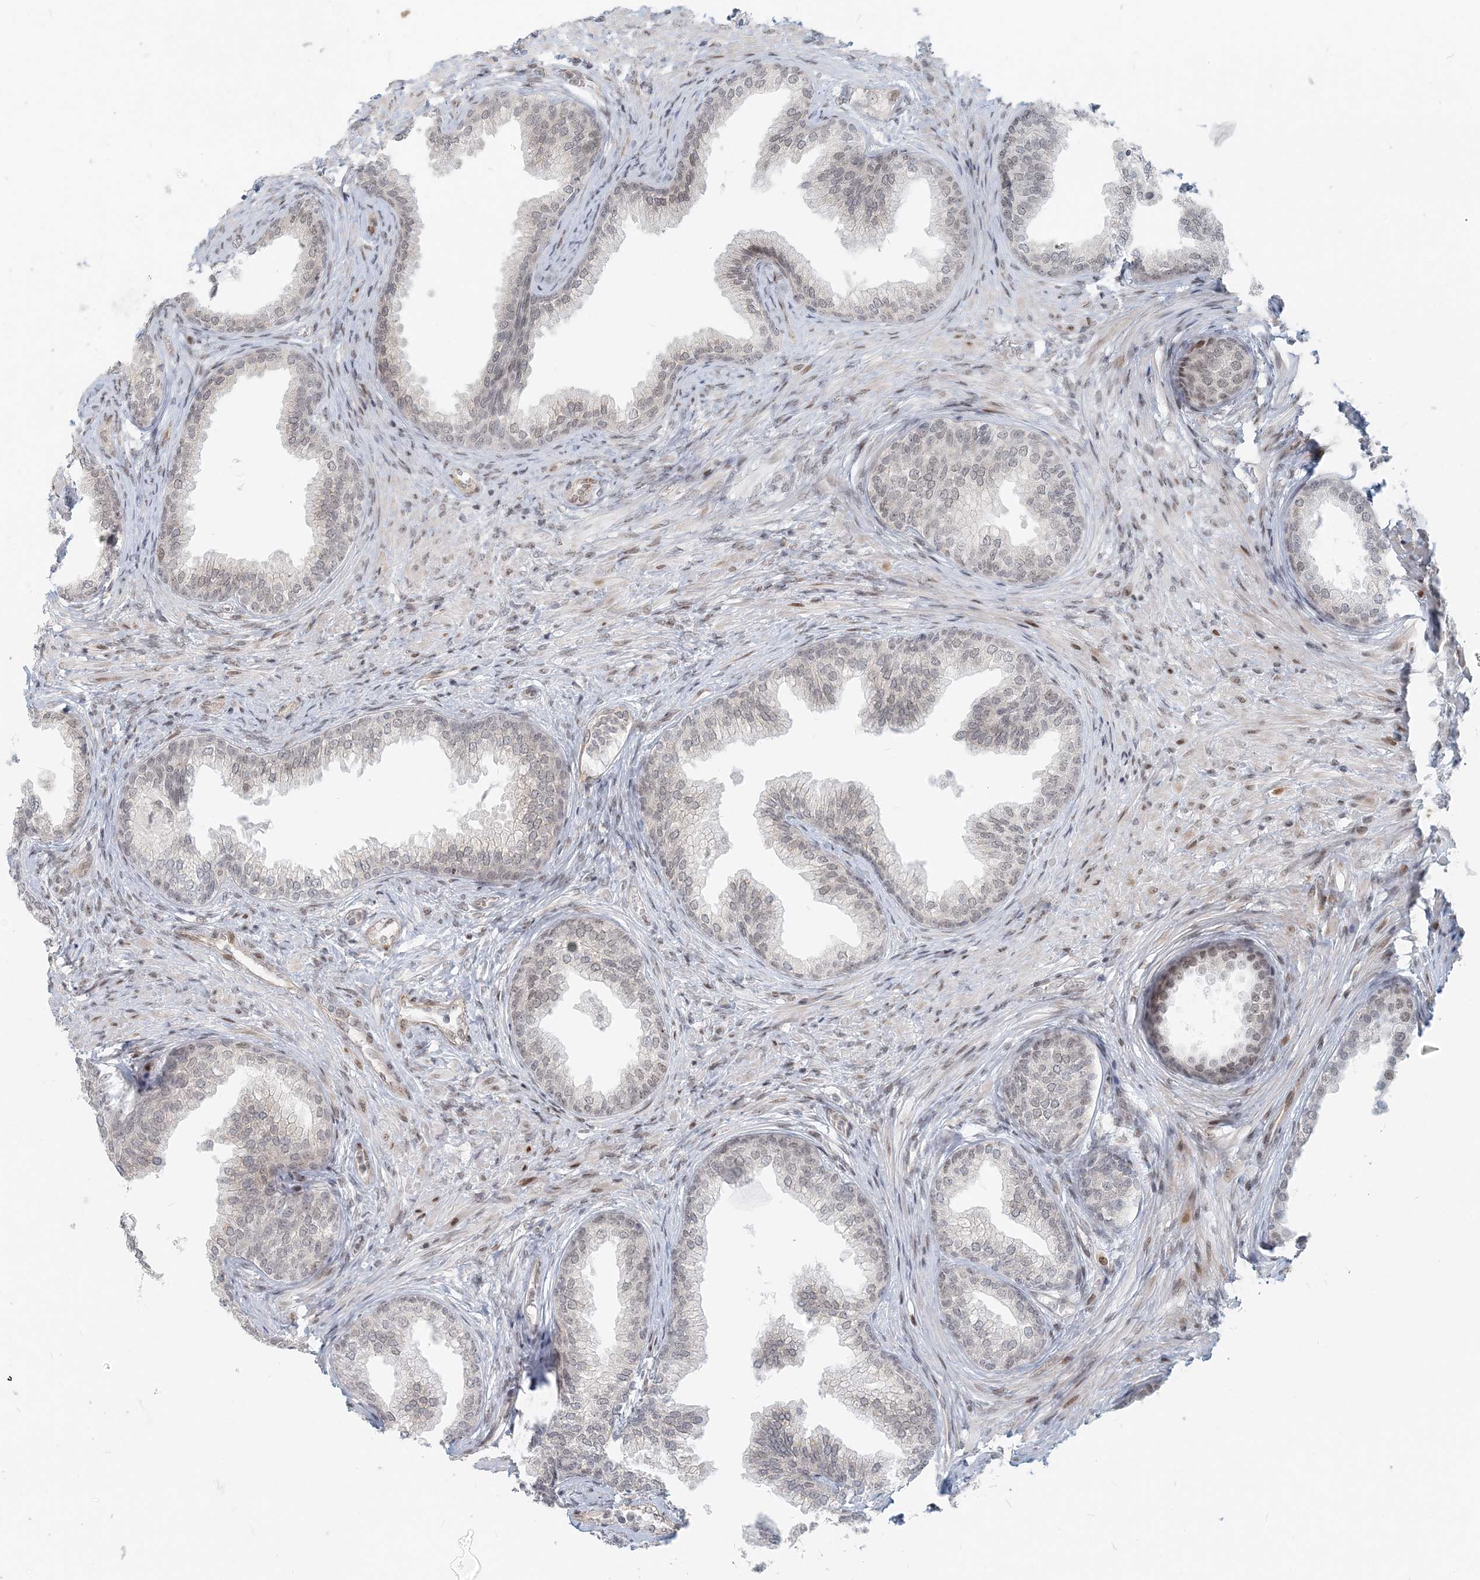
{"staining": {"intensity": "weak", "quantity": "25%-75%", "location": "nuclear"}, "tissue": "prostate", "cell_type": "Glandular cells", "image_type": "normal", "snomed": [{"axis": "morphology", "description": "Normal tissue, NOS"}, {"axis": "topography", "description": "Prostate"}], "caption": "Immunohistochemical staining of normal prostate exhibits low levels of weak nuclear expression in about 25%-75% of glandular cells.", "gene": "BAZ1B", "patient": {"sex": "male", "age": 76}}